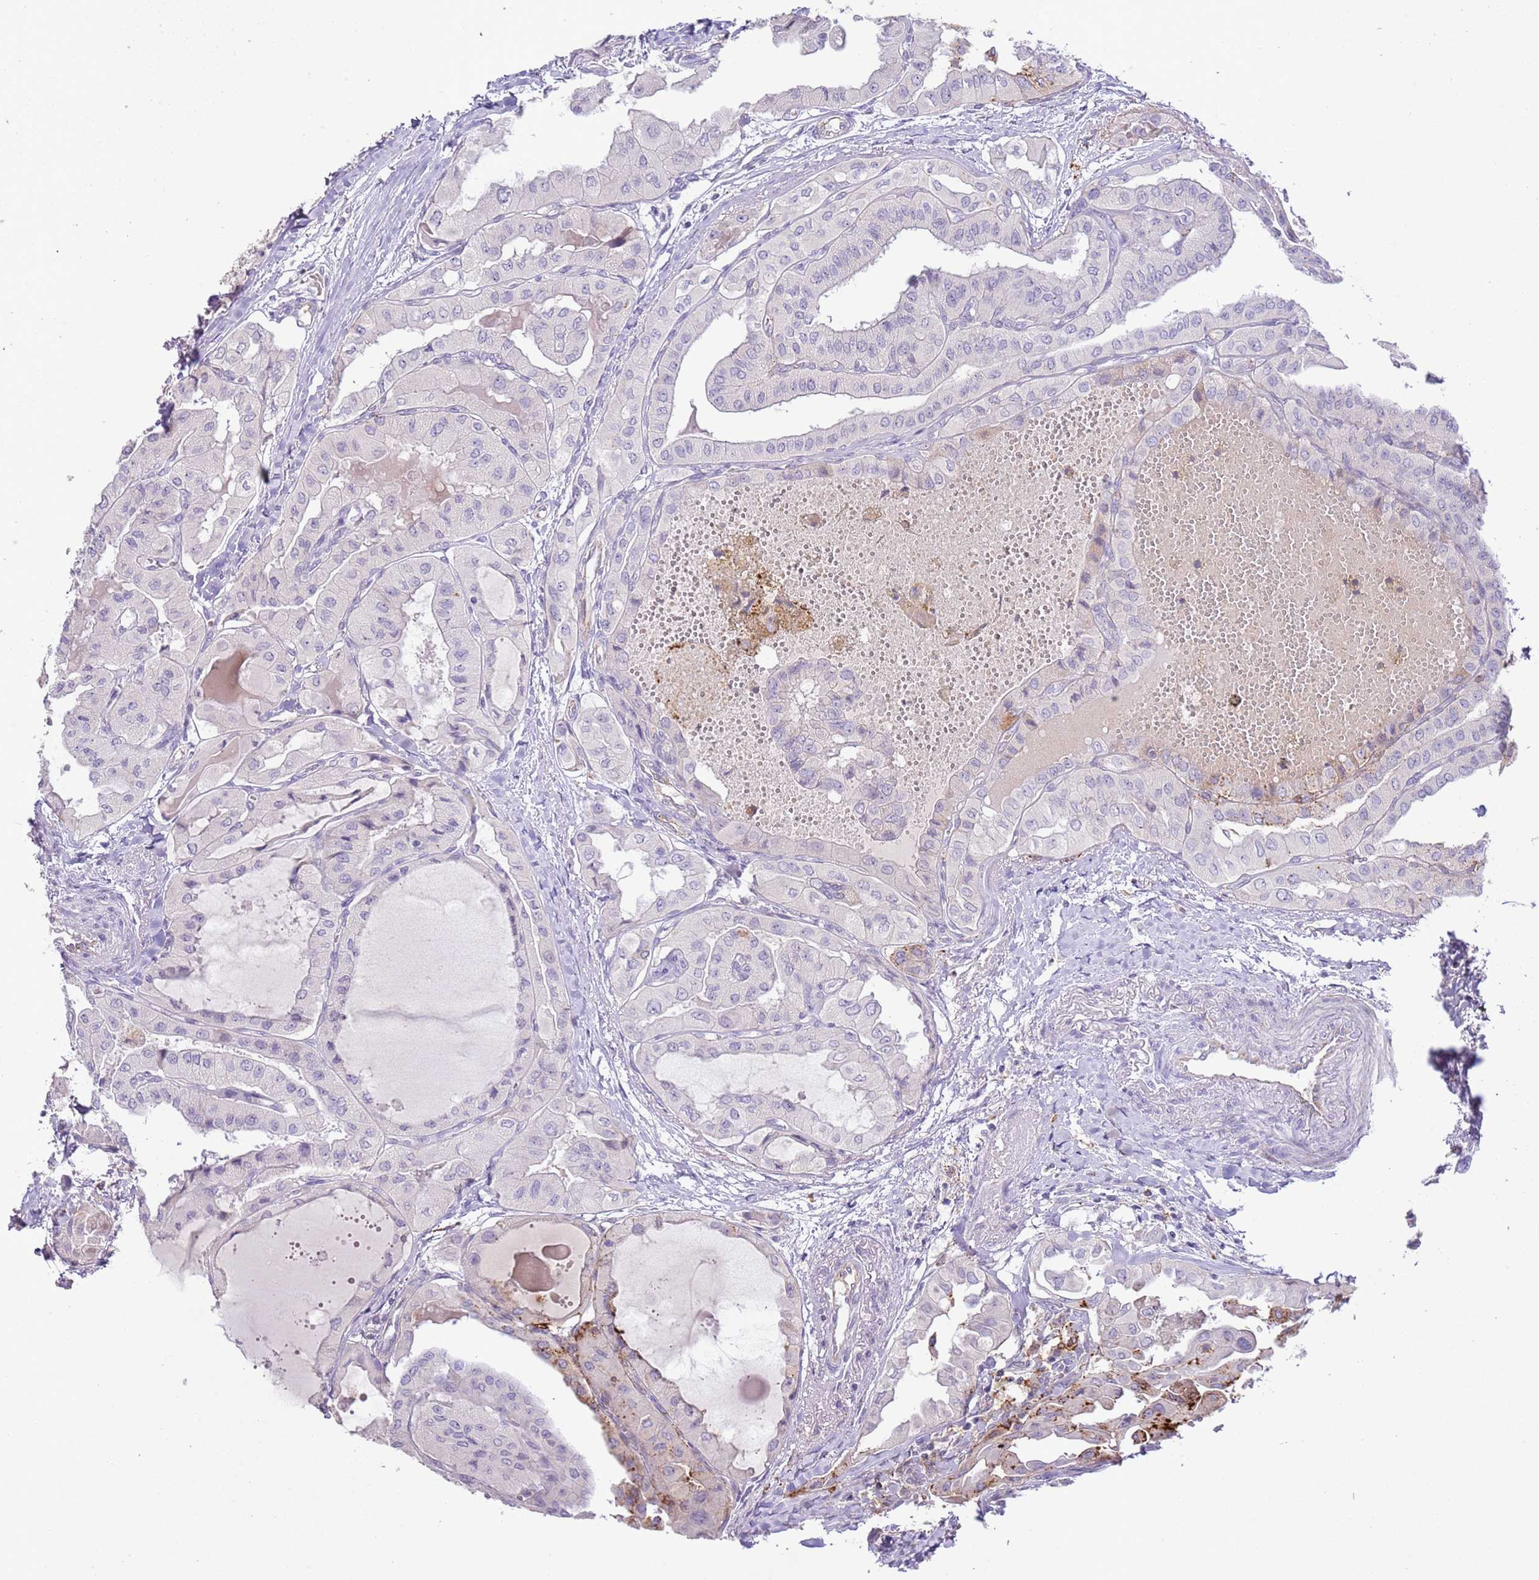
{"staining": {"intensity": "strong", "quantity": "<25%", "location": "cytoplasmic/membranous"}, "tissue": "thyroid cancer", "cell_type": "Tumor cells", "image_type": "cancer", "snomed": [{"axis": "morphology", "description": "Papillary adenocarcinoma, NOS"}, {"axis": "topography", "description": "Thyroid gland"}], "caption": "Papillary adenocarcinoma (thyroid) was stained to show a protein in brown. There is medium levels of strong cytoplasmic/membranous staining in about <25% of tumor cells.", "gene": "ABHD17A", "patient": {"sex": "female", "age": 59}}